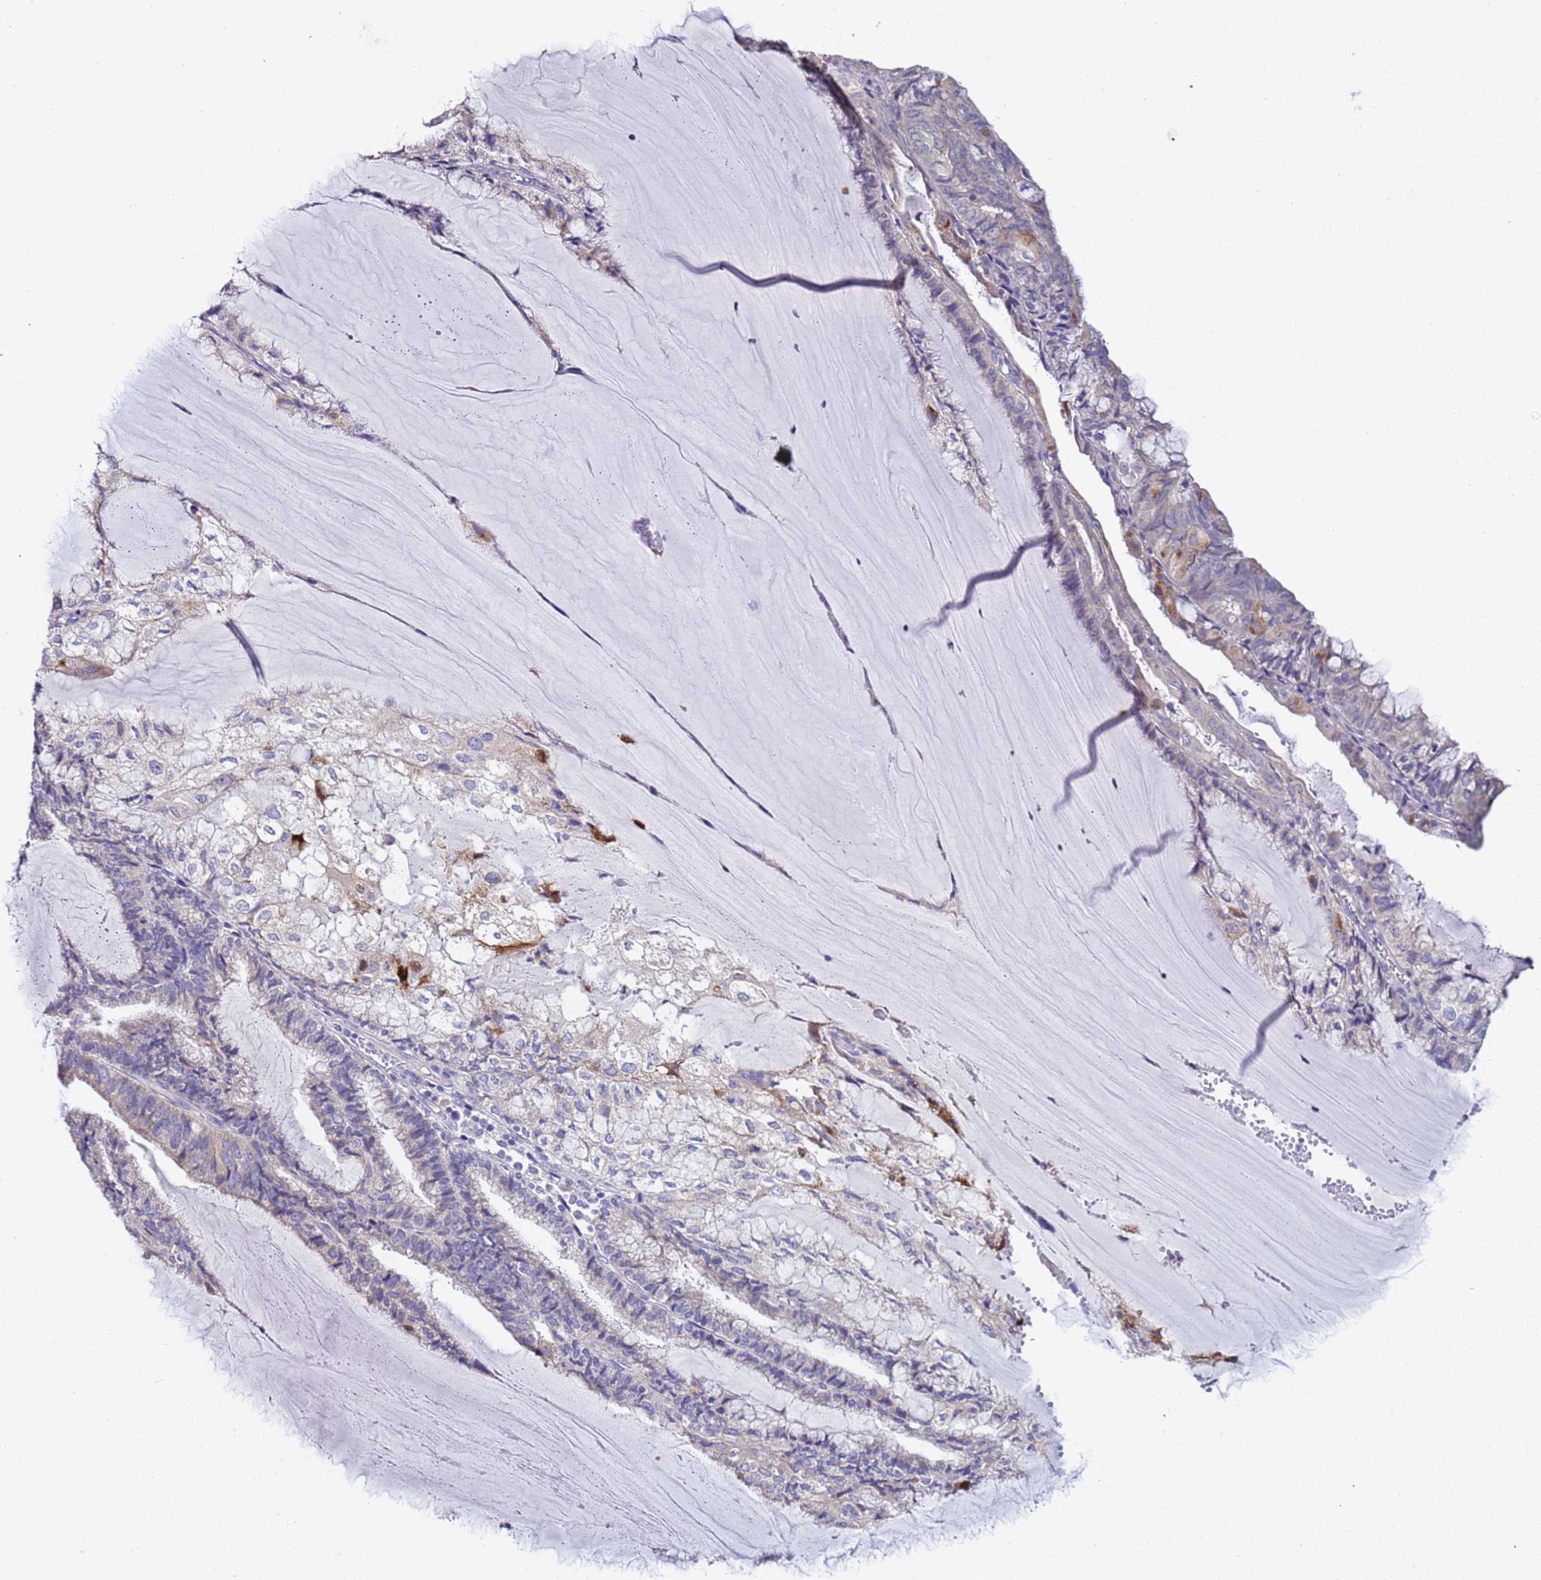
{"staining": {"intensity": "weak", "quantity": "<25%", "location": "cytoplasmic/membranous"}, "tissue": "endometrial cancer", "cell_type": "Tumor cells", "image_type": "cancer", "snomed": [{"axis": "morphology", "description": "Adenocarcinoma, NOS"}, {"axis": "topography", "description": "Endometrium"}], "caption": "Endometrial adenocarcinoma was stained to show a protein in brown. There is no significant expression in tumor cells. The staining was performed using DAB to visualize the protein expression in brown, while the nuclei were stained in blue with hematoxylin (Magnification: 20x).", "gene": "ELMOD2", "patient": {"sex": "female", "age": 81}}